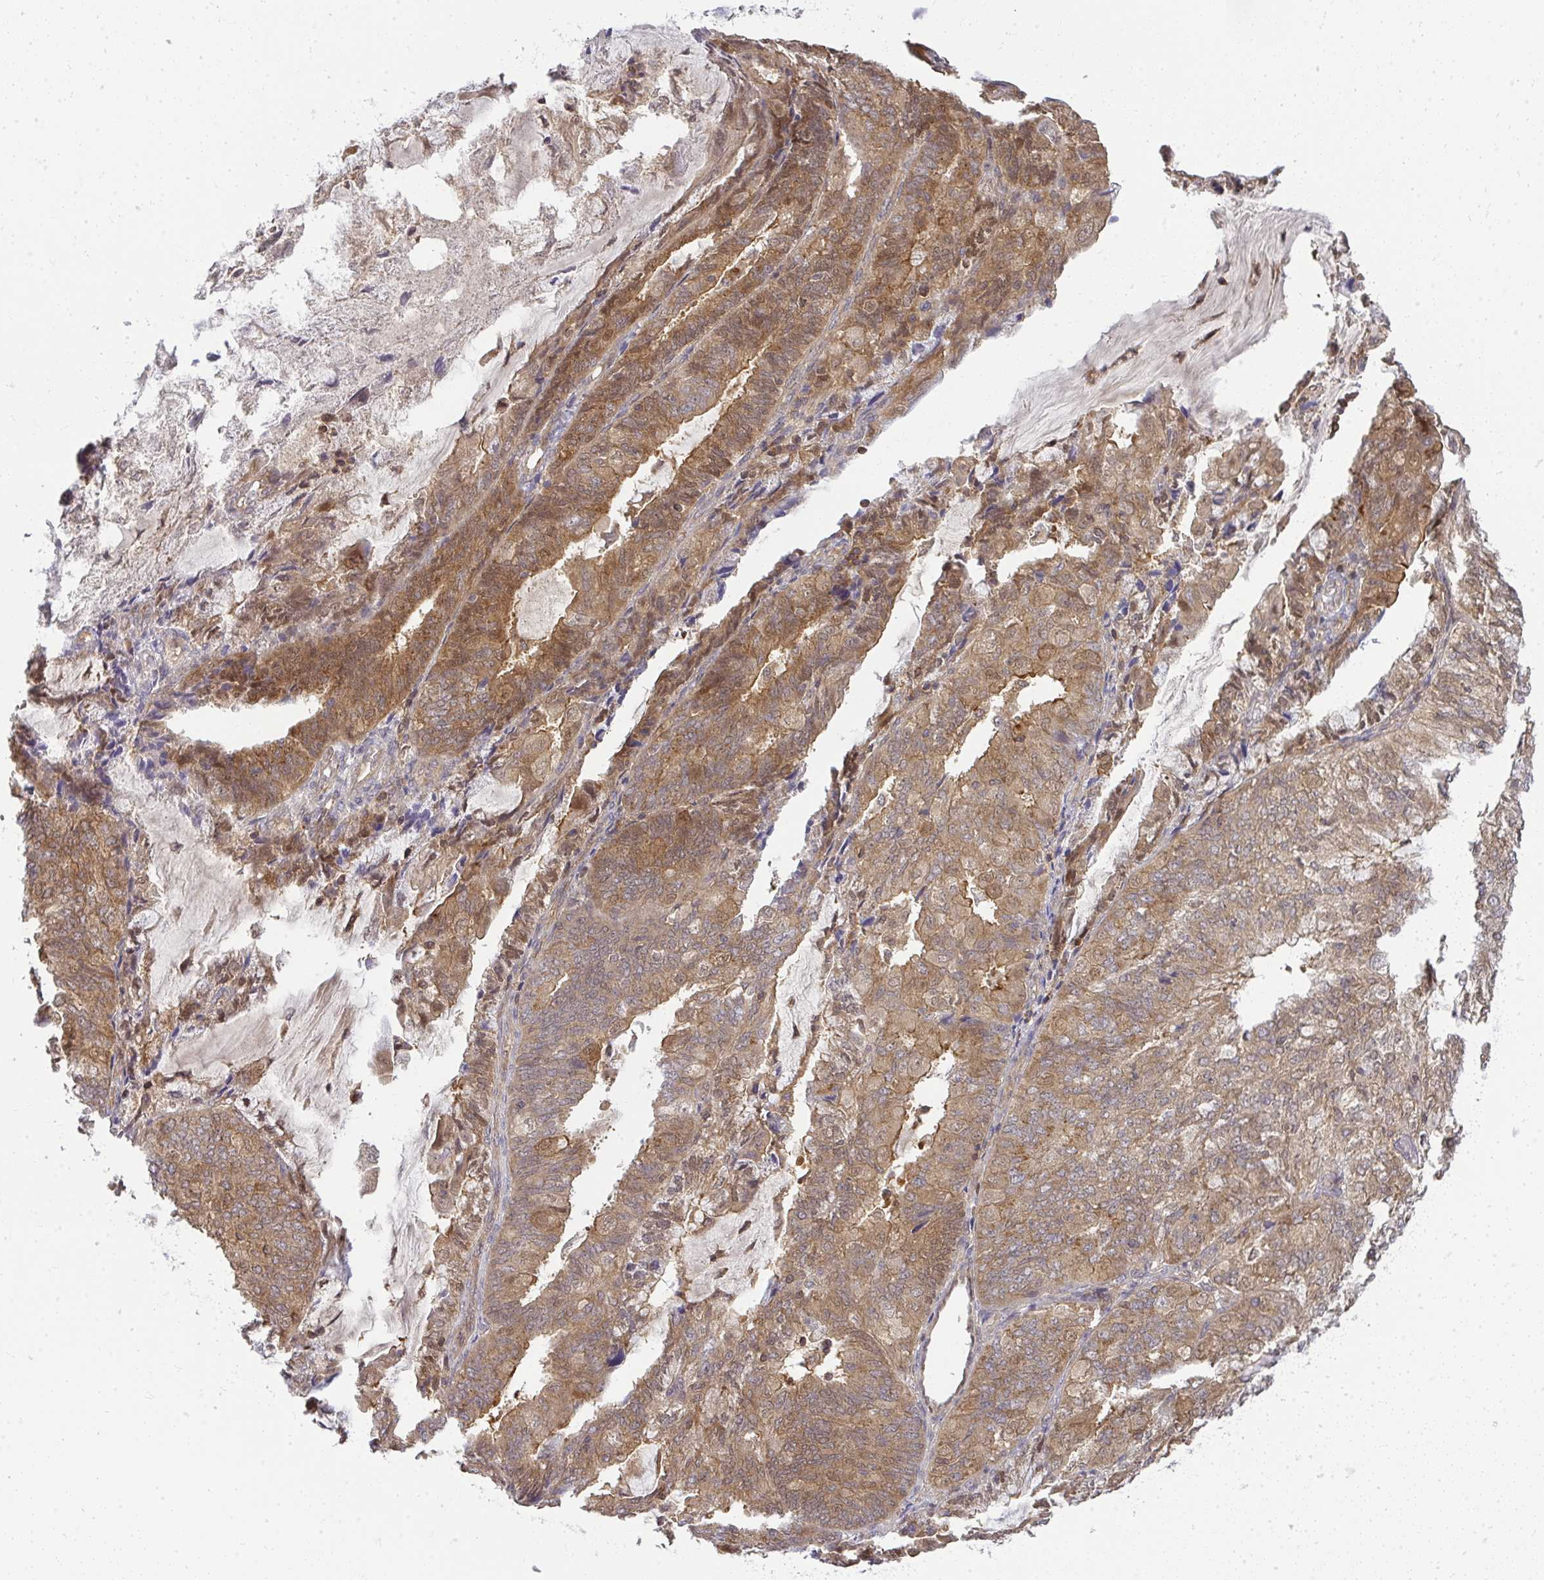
{"staining": {"intensity": "moderate", "quantity": ">75%", "location": "cytoplasmic/membranous"}, "tissue": "endometrial cancer", "cell_type": "Tumor cells", "image_type": "cancer", "snomed": [{"axis": "morphology", "description": "Adenocarcinoma, NOS"}, {"axis": "topography", "description": "Endometrium"}], "caption": "Immunohistochemical staining of endometrial cancer (adenocarcinoma) displays medium levels of moderate cytoplasmic/membranous staining in about >75% of tumor cells.", "gene": "HDHD2", "patient": {"sex": "female", "age": 81}}